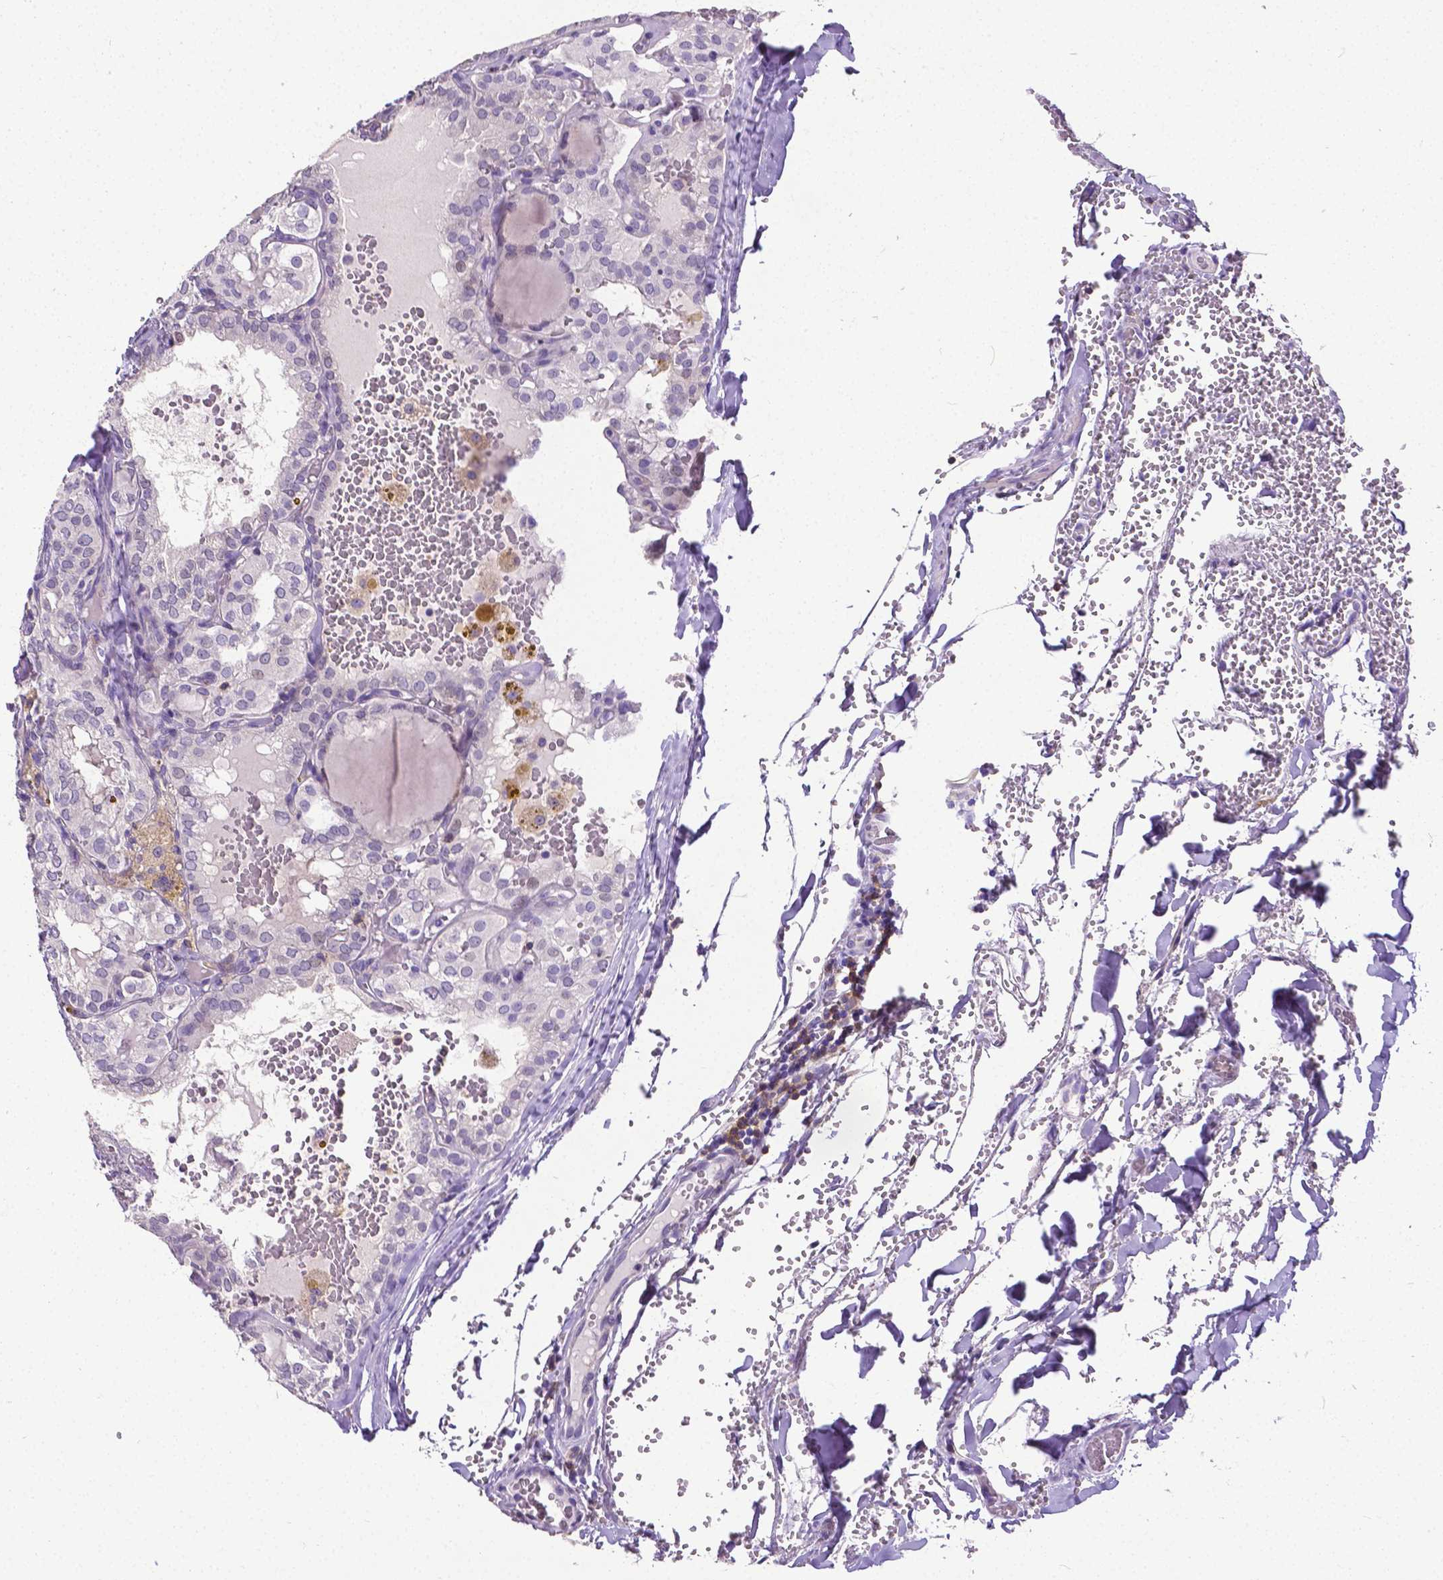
{"staining": {"intensity": "negative", "quantity": "none", "location": "none"}, "tissue": "thyroid cancer", "cell_type": "Tumor cells", "image_type": "cancer", "snomed": [{"axis": "morphology", "description": "Papillary adenocarcinoma, NOS"}, {"axis": "topography", "description": "Thyroid gland"}], "caption": "Protein analysis of thyroid cancer demonstrates no significant staining in tumor cells.", "gene": "CD4", "patient": {"sex": "male", "age": 20}}